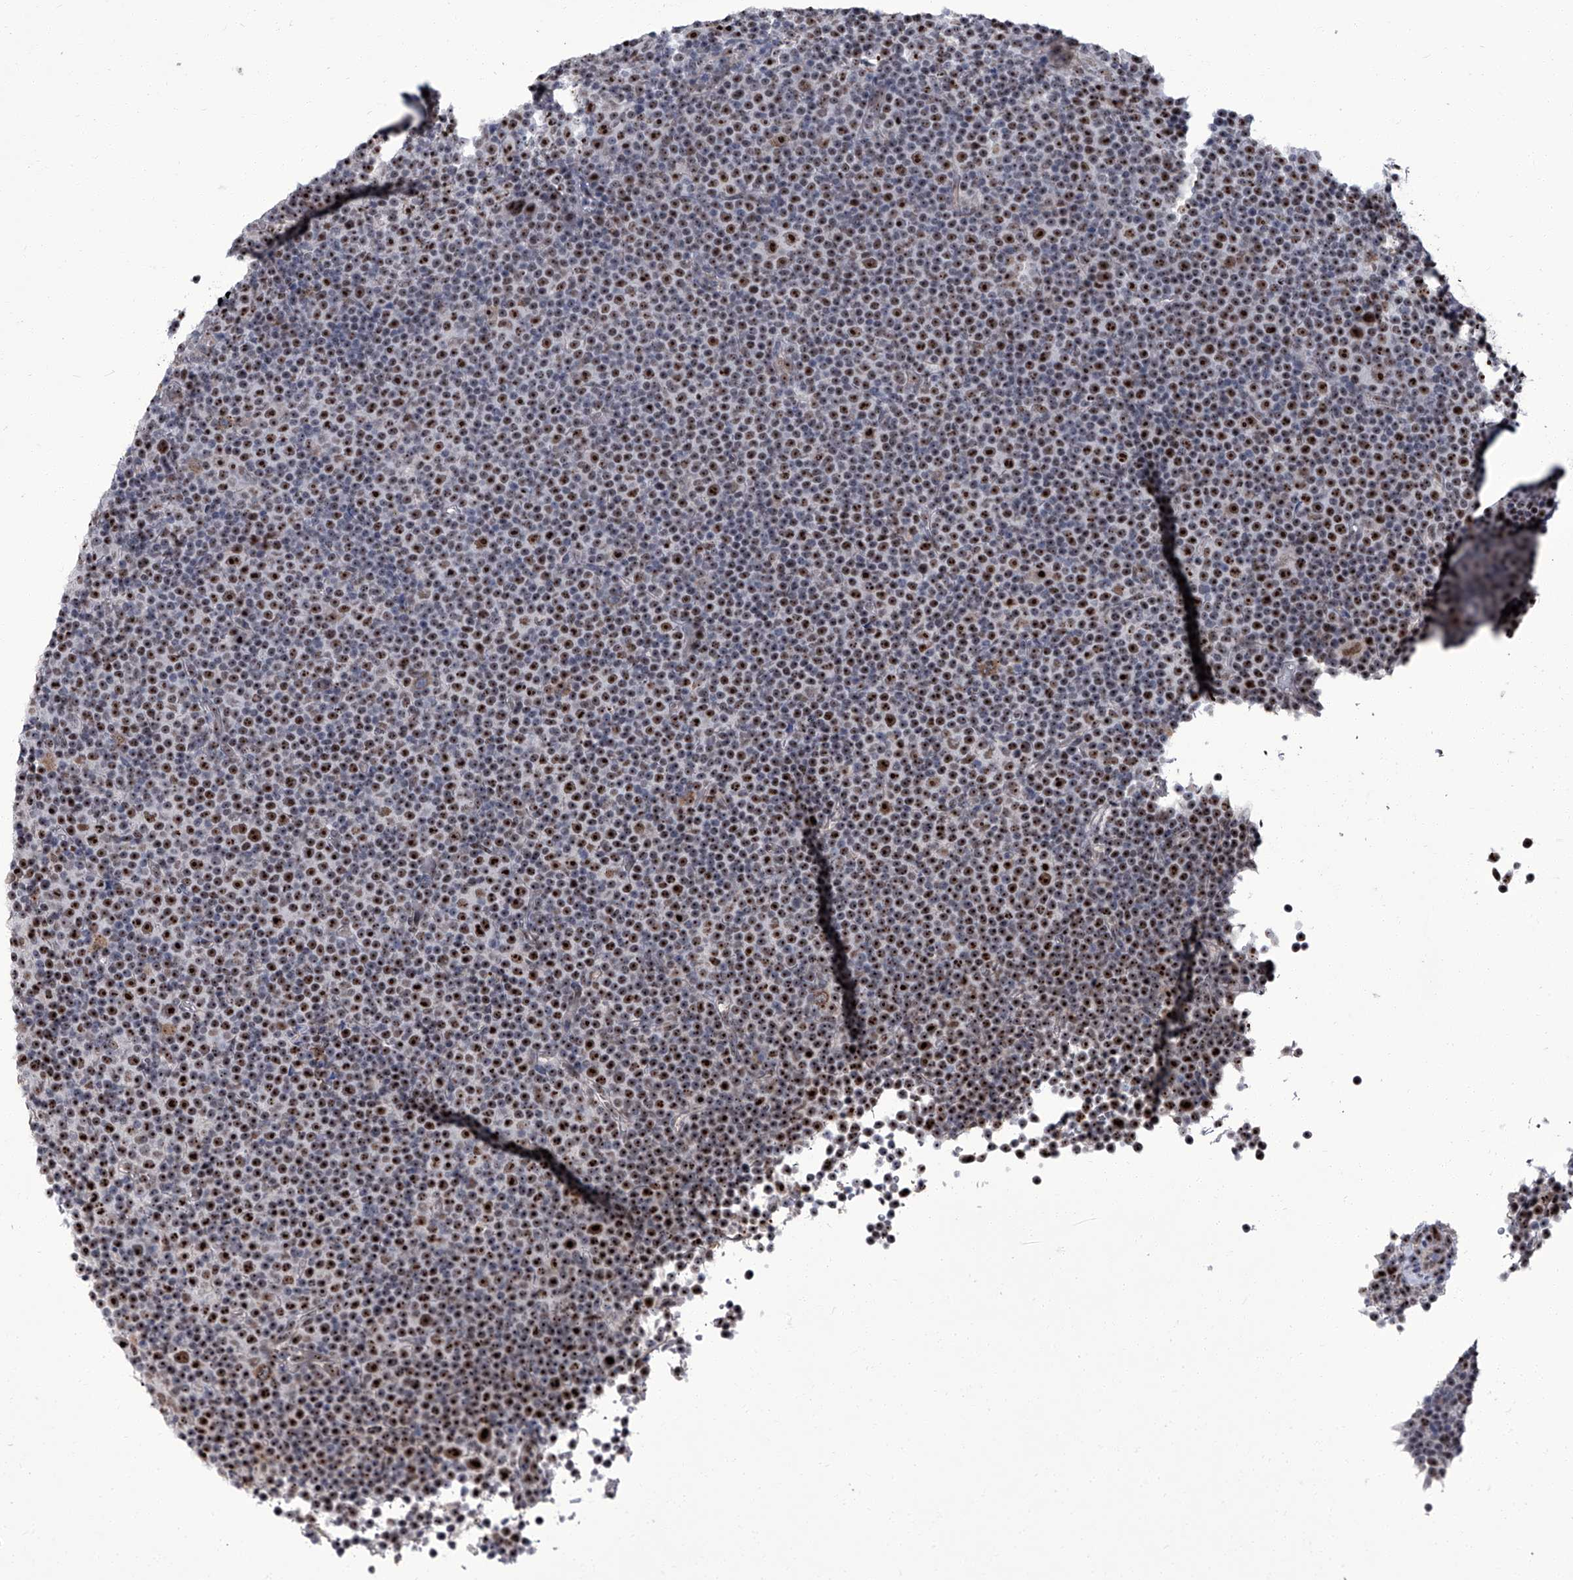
{"staining": {"intensity": "moderate", "quantity": ">75%", "location": "nuclear"}, "tissue": "lymphoma", "cell_type": "Tumor cells", "image_type": "cancer", "snomed": [{"axis": "morphology", "description": "Malignant lymphoma, non-Hodgkin's type, Low grade"}, {"axis": "topography", "description": "Lymph node"}], "caption": "Immunohistochemical staining of human lymphoma displays medium levels of moderate nuclear protein positivity in about >75% of tumor cells.", "gene": "CMTR1", "patient": {"sex": "female", "age": 67}}